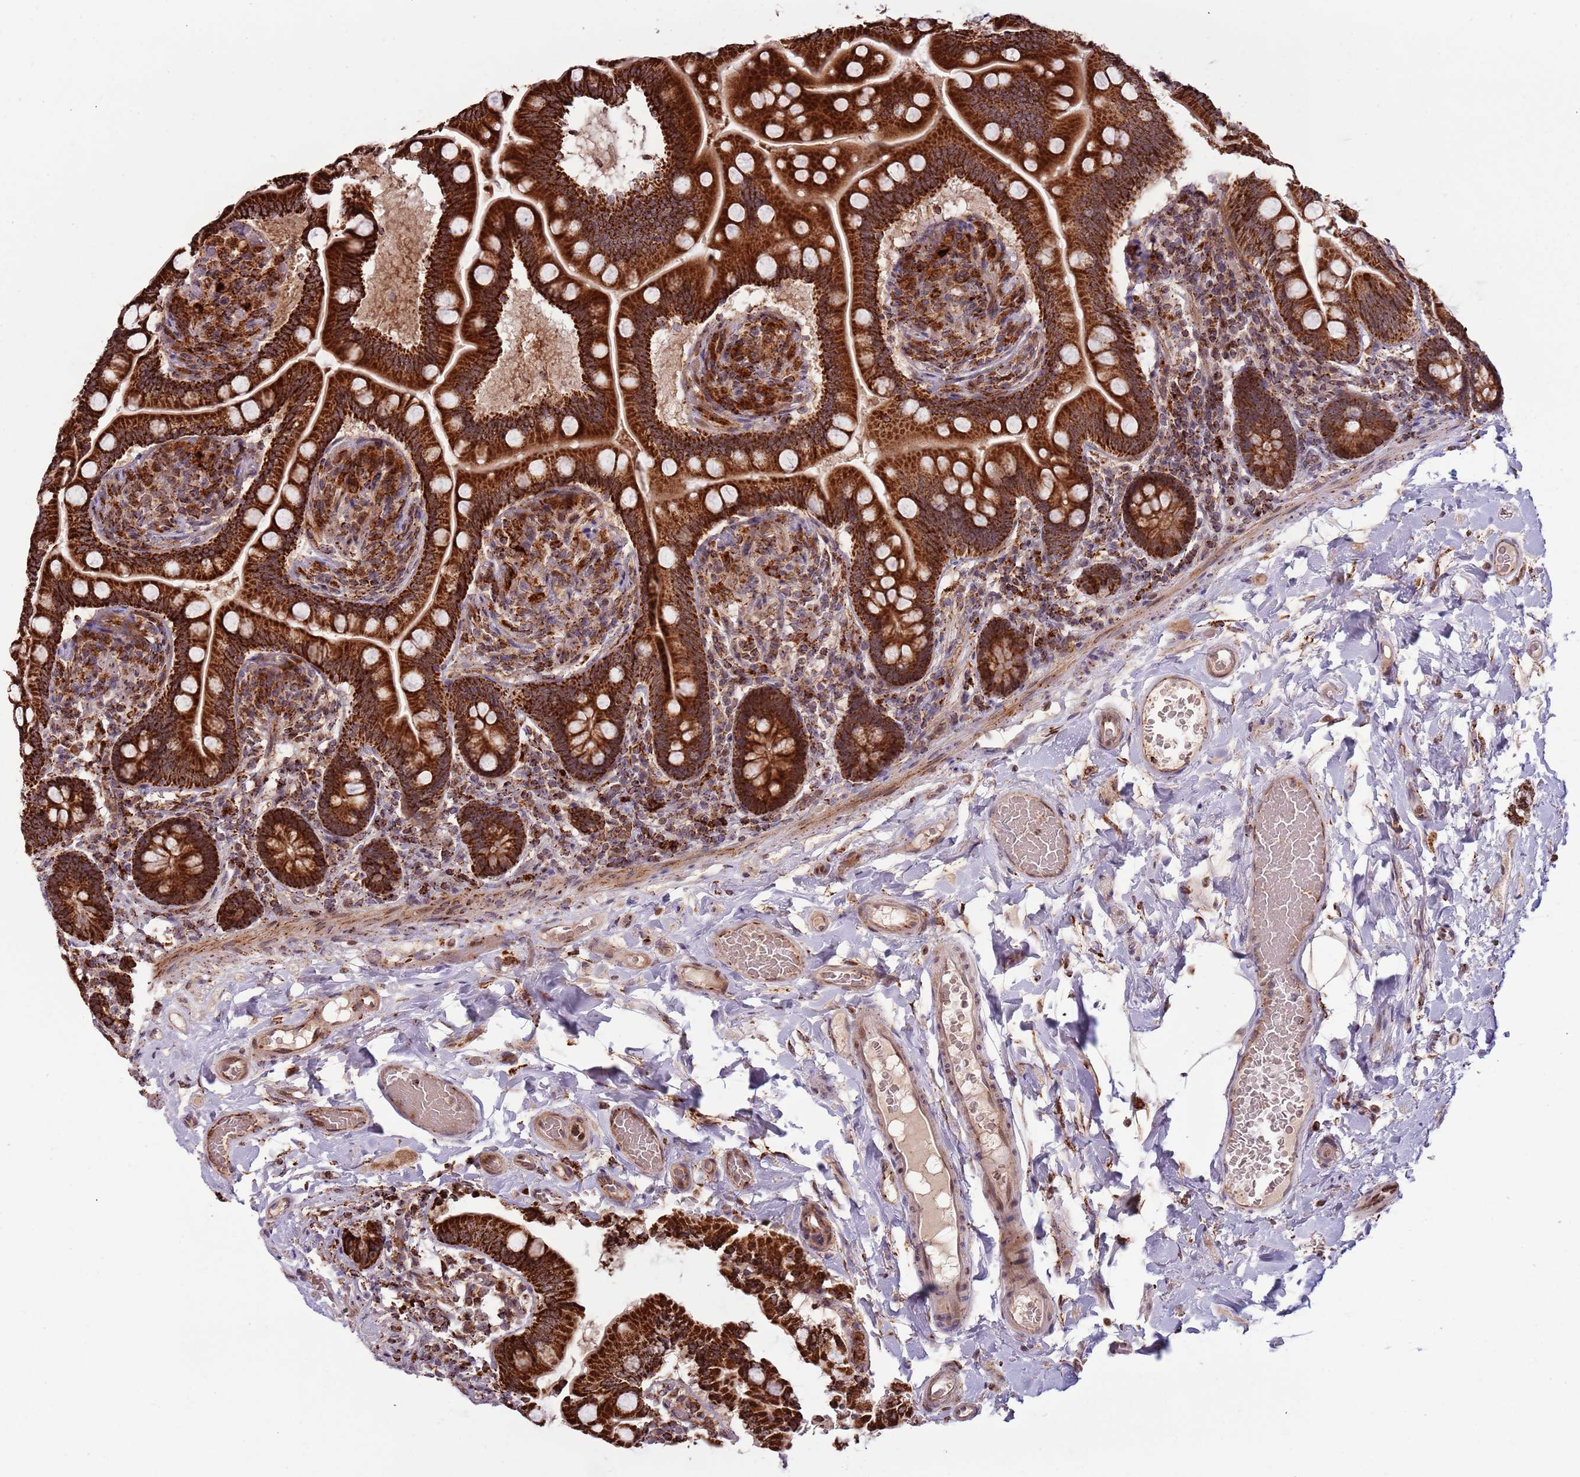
{"staining": {"intensity": "strong", "quantity": ">75%", "location": "cytoplasmic/membranous"}, "tissue": "small intestine", "cell_type": "Glandular cells", "image_type": "normal", "snomed": [{"axis": "morphology", "description": "Normal tissue, NOS"}, {"axis": "topography", "description": "Small intestine"}], "caption": "A micrograph of small intestine stained for a protein displays strong cytoplasmic/membranous brown staining in glandular cells. (DAB (3,3'-diaminobenzidine) IHC with brightfield microscopy, high magnification).", "gene": "ULK3", "patient": {"sex": "female", "age": 64}}